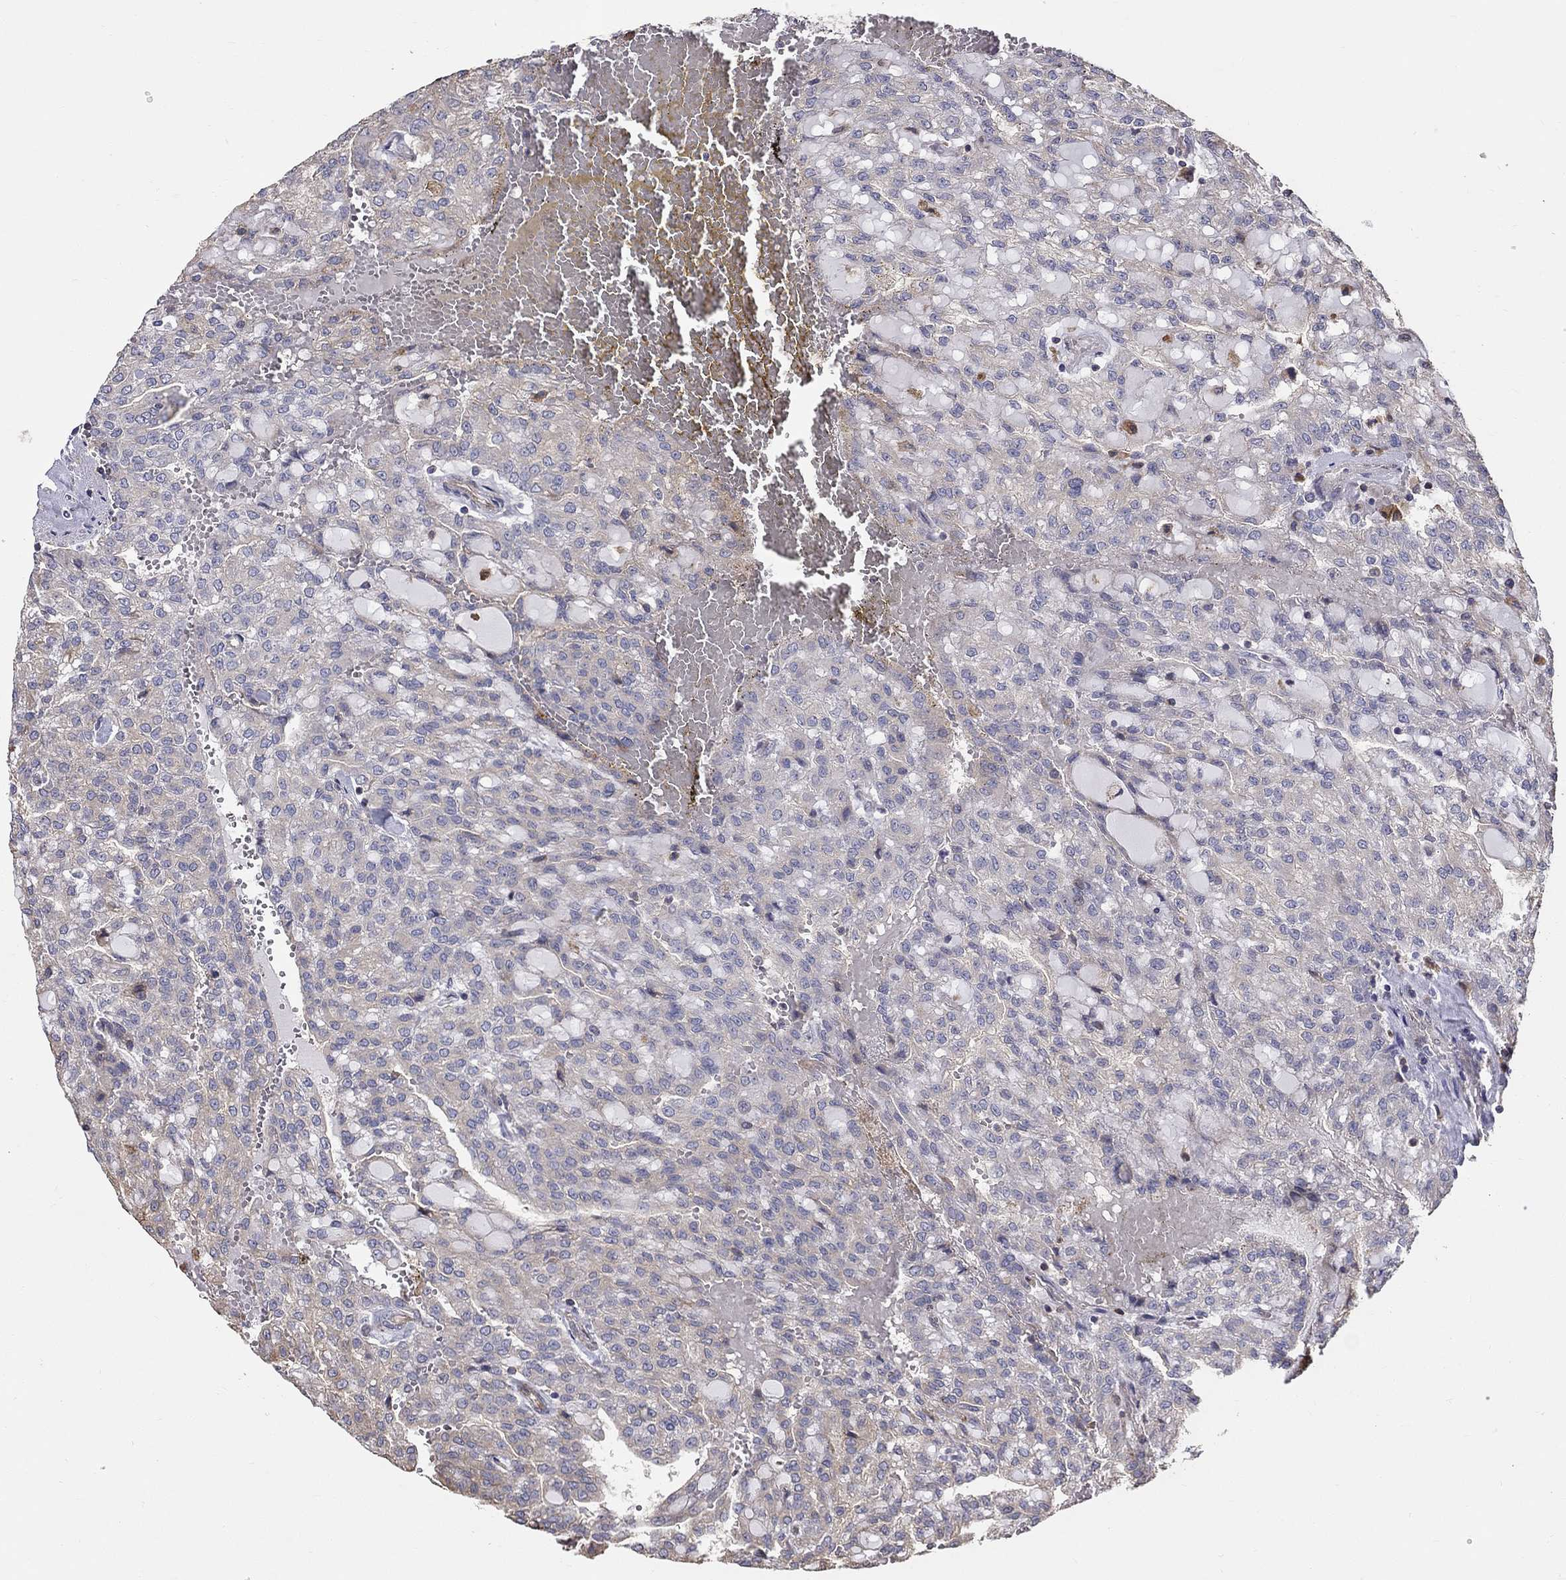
{"staining": {"intensity": "negative", "quantity": "none", "location": "none"}, "tissue": "renal cancer", "cell_type": "Tumor cells", "image_type": "cancer", "snomed": [{"axis": "morphology", "description": "Adenocarcinoma, NOS"}, {"axis": "topography", "description": "Kidney"}], "caption": "The immunohistochemistry (IHC) image has no significant staining in tumor cells of renal adenocarcinoma tissue.", "gene": "NPHP1", "patient": {"sex": "male", "age": 63}}